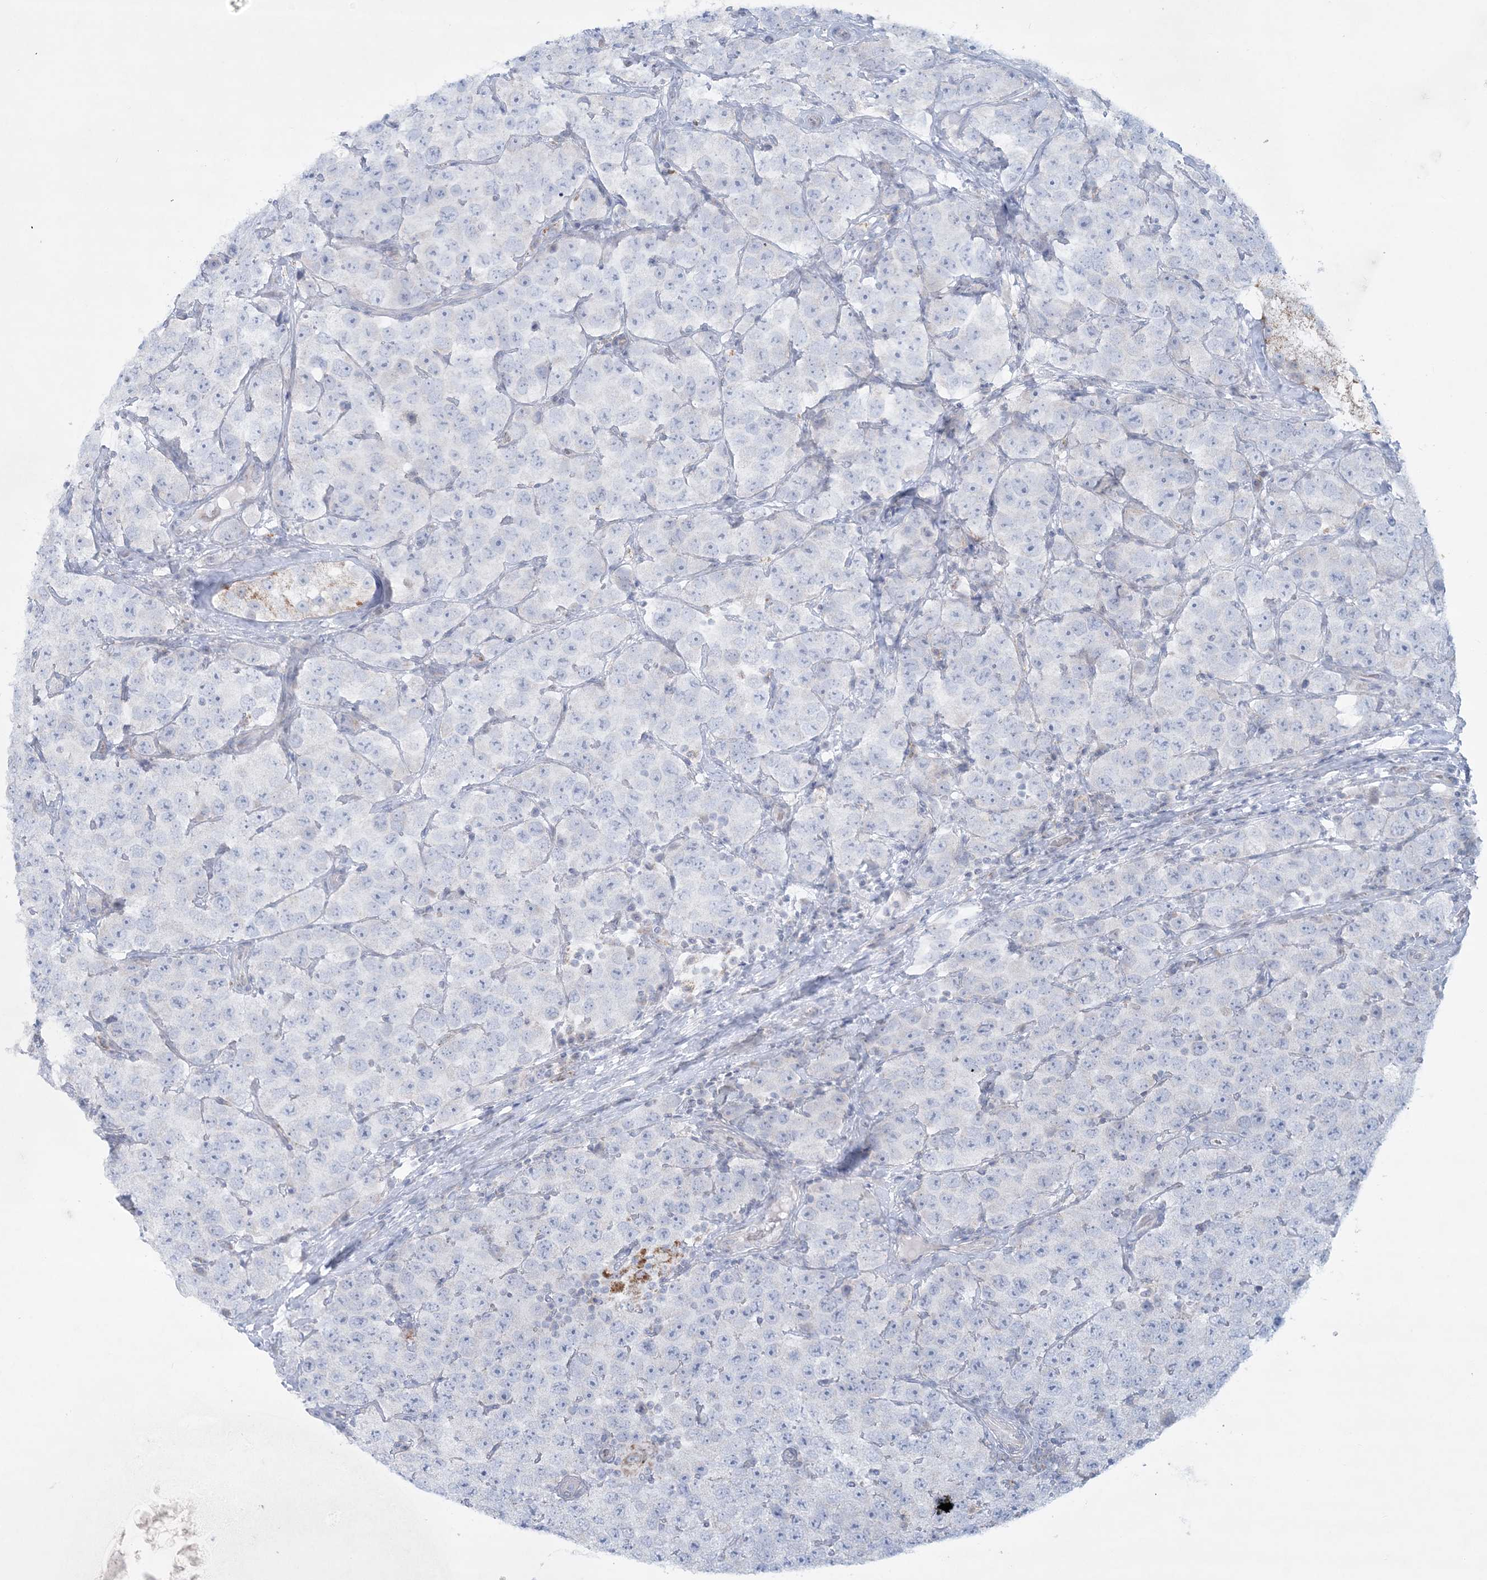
{"staining": {"intensity": "negative", "quantity": "none", "location": "none"}, "tissue": "testis cancer", "cell_type": "Tumor cells", "image_type": "cancer", "snomed": [{"axis": "morphology", "description": "Seminoma, NOS"}, {"axis": "topography", "description": "Testis"}], "caption": "Immunohistochemistry (IHC) histopathology image of neoplastic tissue: seminoma (testis) stained with DAB (3,3'-diaminobenzidine) displays no significant protein positivity in tumor cells.", "gene": "TBC1D7", "patient": {"sex": "male", "age": 28}}